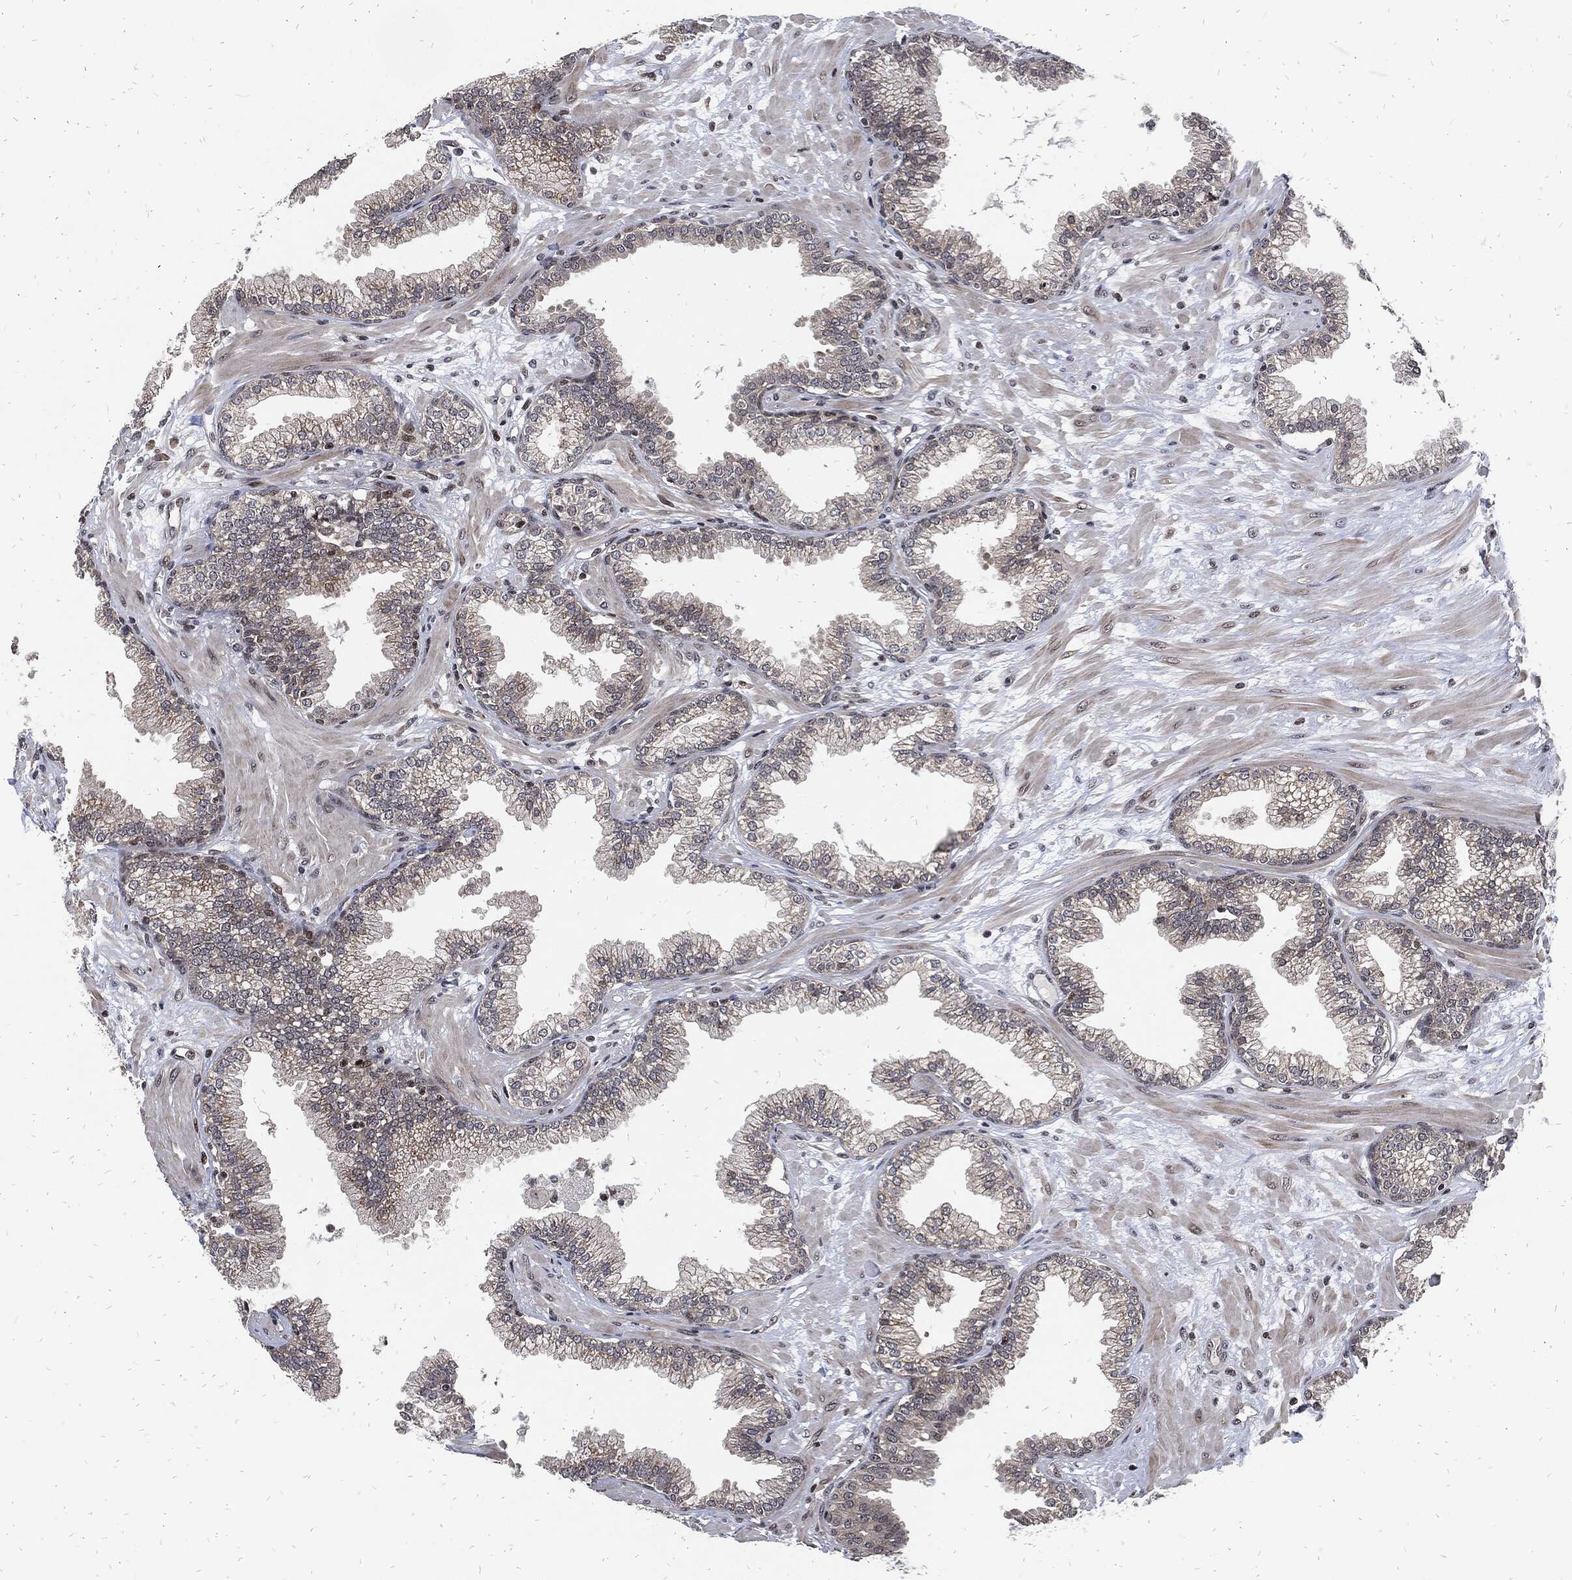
{"staining": {"intensity": "weak", "quantity": "<25%", "location": "cytoplasmic/membranous"}, "tissue": "prostate", "cell_type": "Glandular cells", "image_type": "normal", "snomed": [{"axis": "morphology", "description": "Normal tissue, NOS"}, {"axis": "topography", "description": "Prostate"}], "caption": "Immunohistochemistry (IHC) micrograph of normal prostate: prostate stained with DAB exhibits no significant protein staining in glandular cells.", "gene": "ZNF775", "patient": {"sex": "male", "age": 64}}